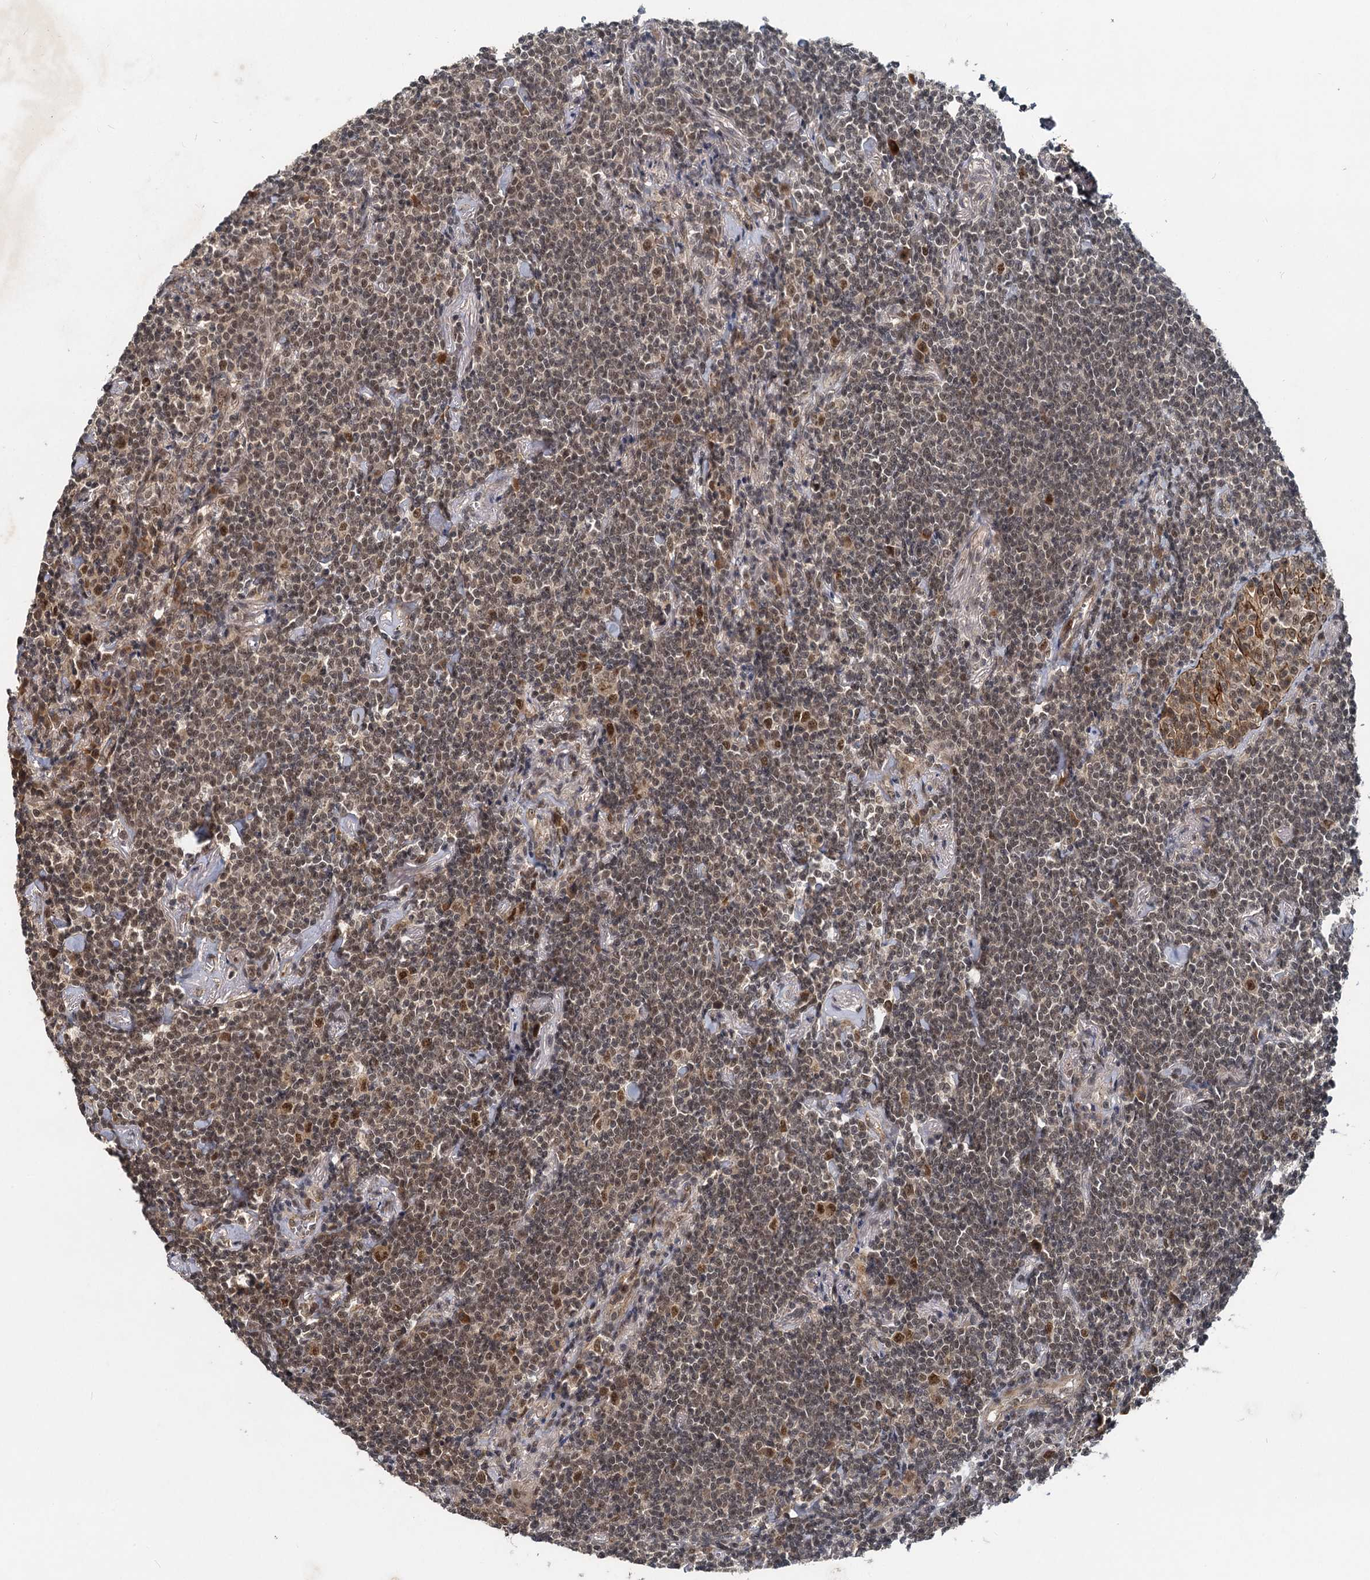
{"staining": {"intensity": "moderate", "quantity": ">75%", "location": "nuclear"}, "tissue": "lymphoma", "cell_type": "Tumor cells", "image_type": "cancer", "snomed": [{"axis": "morphology", "description": "Malignant lymphoma, non-Hodgkin's type, Low grade"}, {"axis": "topography", "description": "Lung"}], "caption": "A brown stain highlights moderate nuclear positivity of a protein in lymphoma tumor cells.", "gene": "RITA1", "patient": {"sex": "female", "age": 71}}